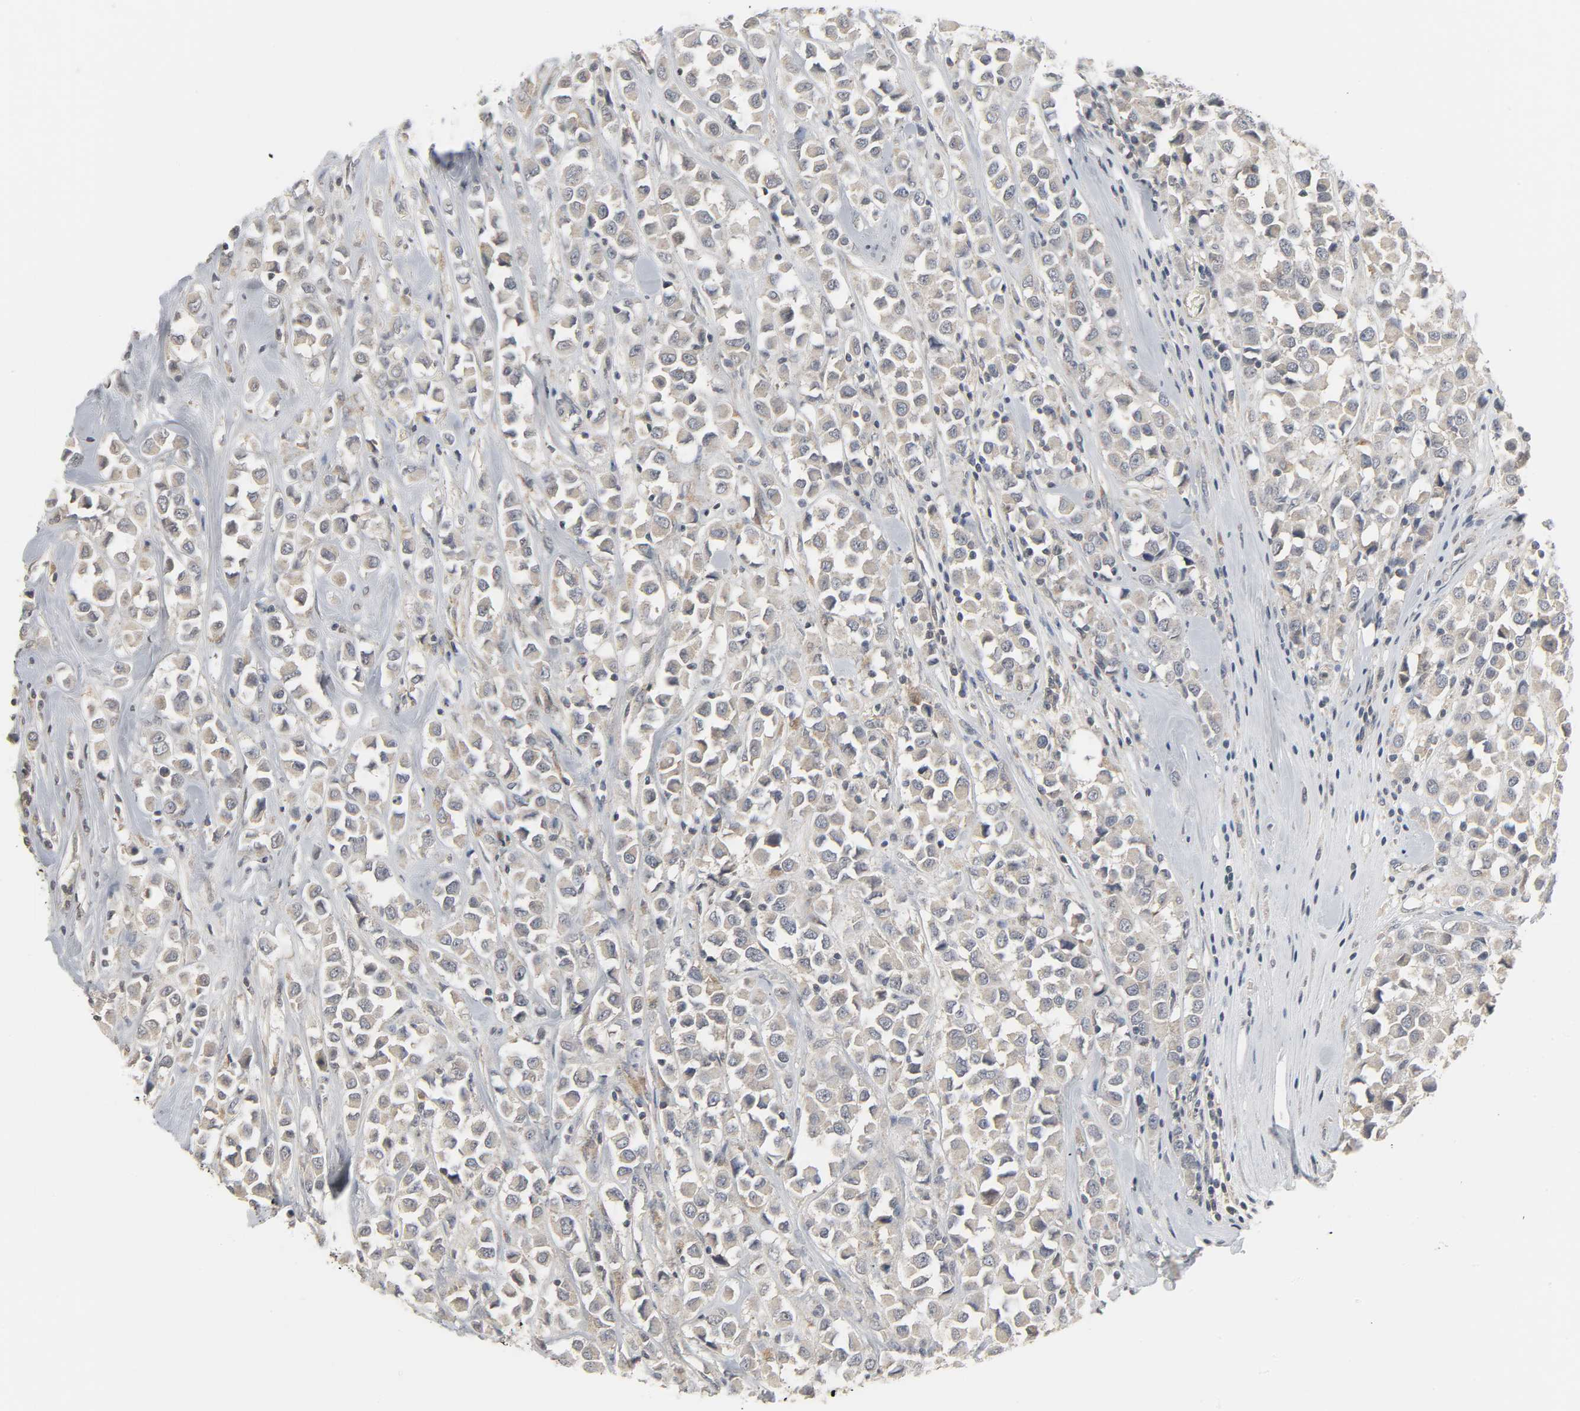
{"staining": {"intensity": "moderate", "quantity": ">75%", "location": "cytoplasmic/membranous"}, "tissue": "breast cancer", "cell_type": "Tumor cells", "image_type": "cancer", "snomed": [{"axis": "morphology", "description": "Duct carcinoma"}, {"axis": "topography", "description": "Breast"}], "caption": "This is a histology image of immunohistochemistry staining of intraductal carcinoma (breast), which shows moderate staining in the cytoplasmic/membranous of tumor cells.", "gene": "CLIP1", "patient": {"sex": "female", "age": 61}}